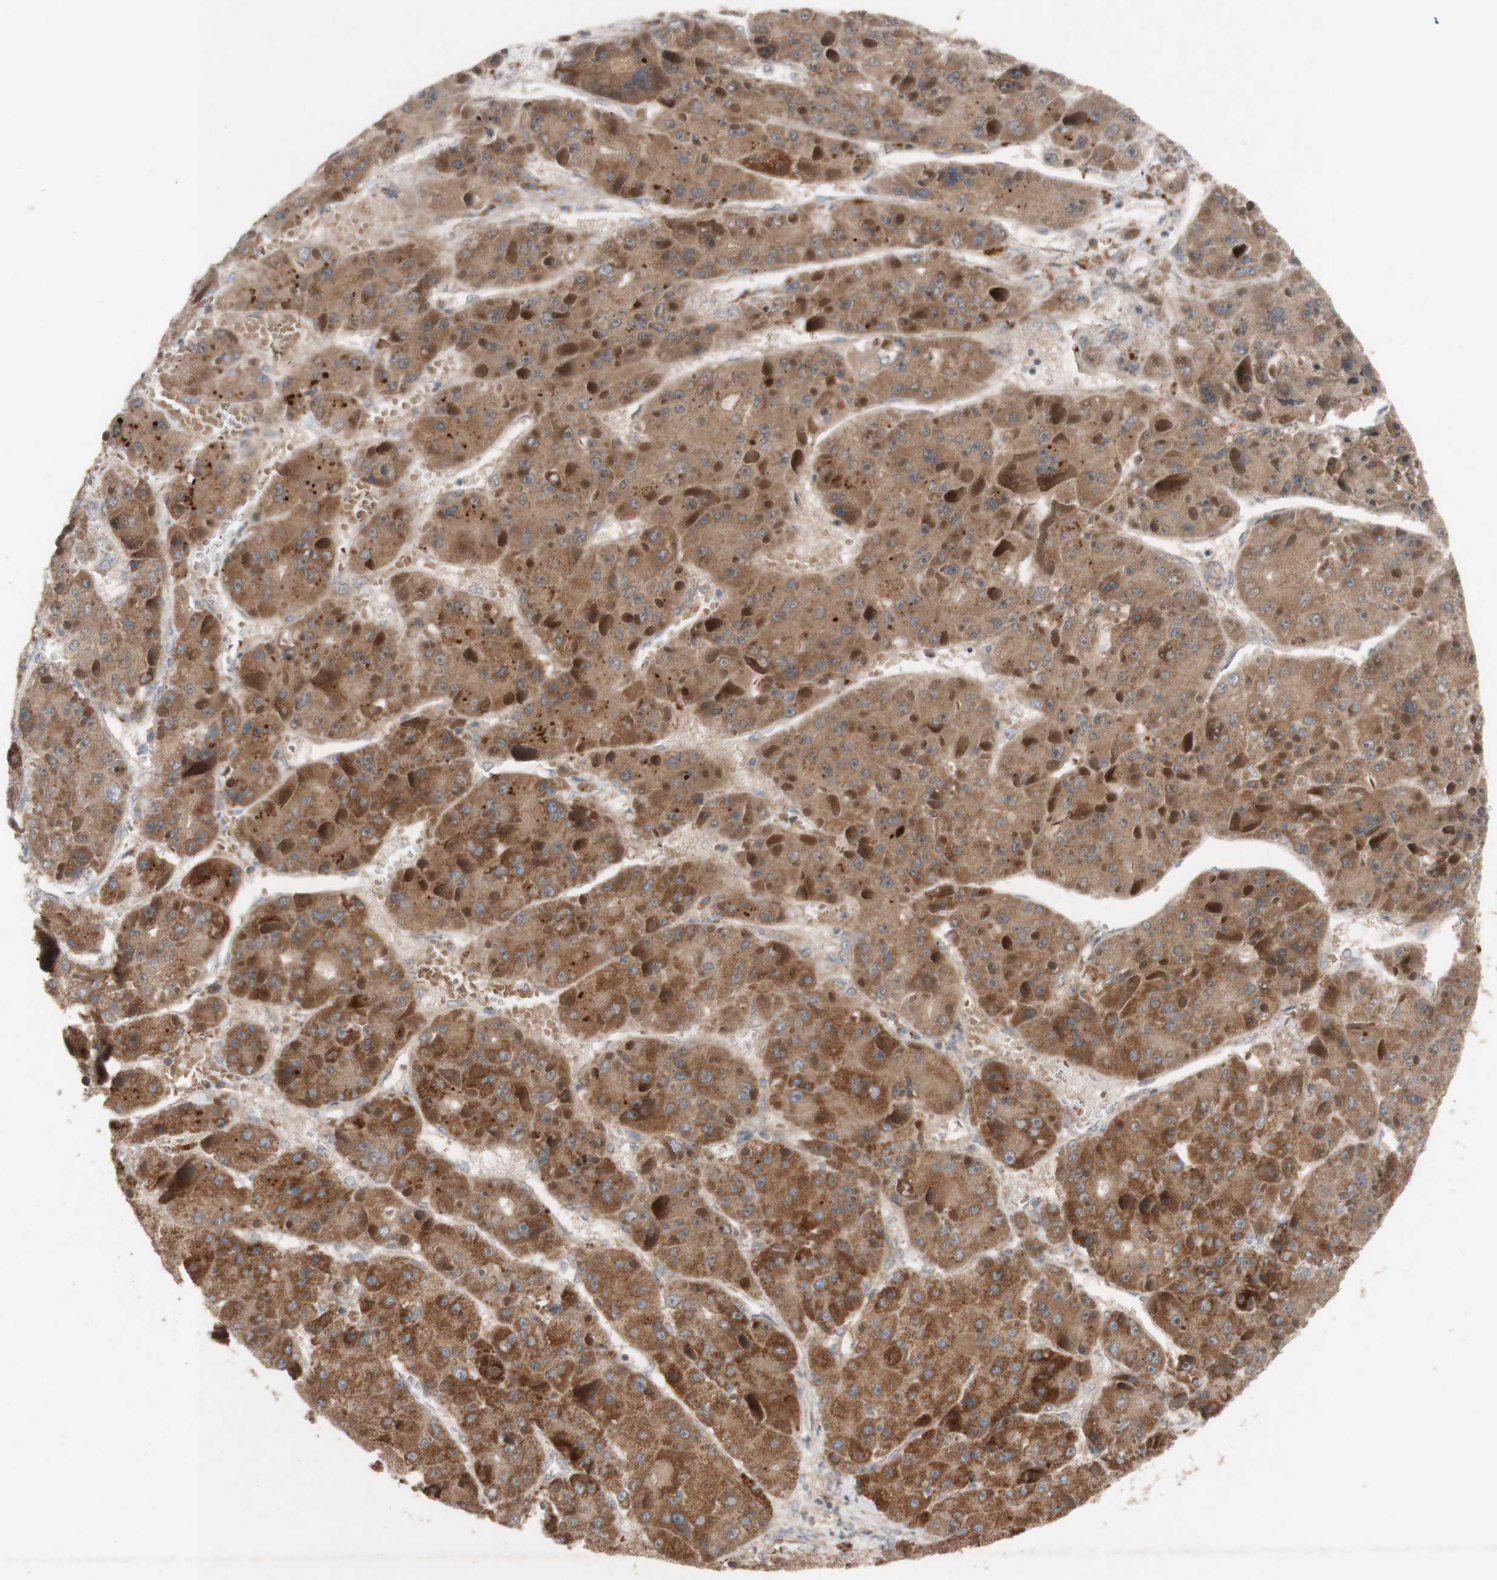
{"staining": {"intensity": "moderate", "quantity": ">75%", "location": "cytoplasmic/membranous"}, "tissue": "liver cancer", "cell_type": "Tumor cells", "image_type": "cancer", "snomed": [{"axis": "morphology", "description": "Carcinoma, Hepatocellular, NOS"}, {"axis": "topography", "description": "Liver"}], "caption": "Moderate cytoplasmic/membranous expression for a protein is identified in approximately >75% of tumor cells of liver cancer using immunohistochemistry (IHC).", "gene": "TST", "patient": {"sex": "female", "age": 73}}